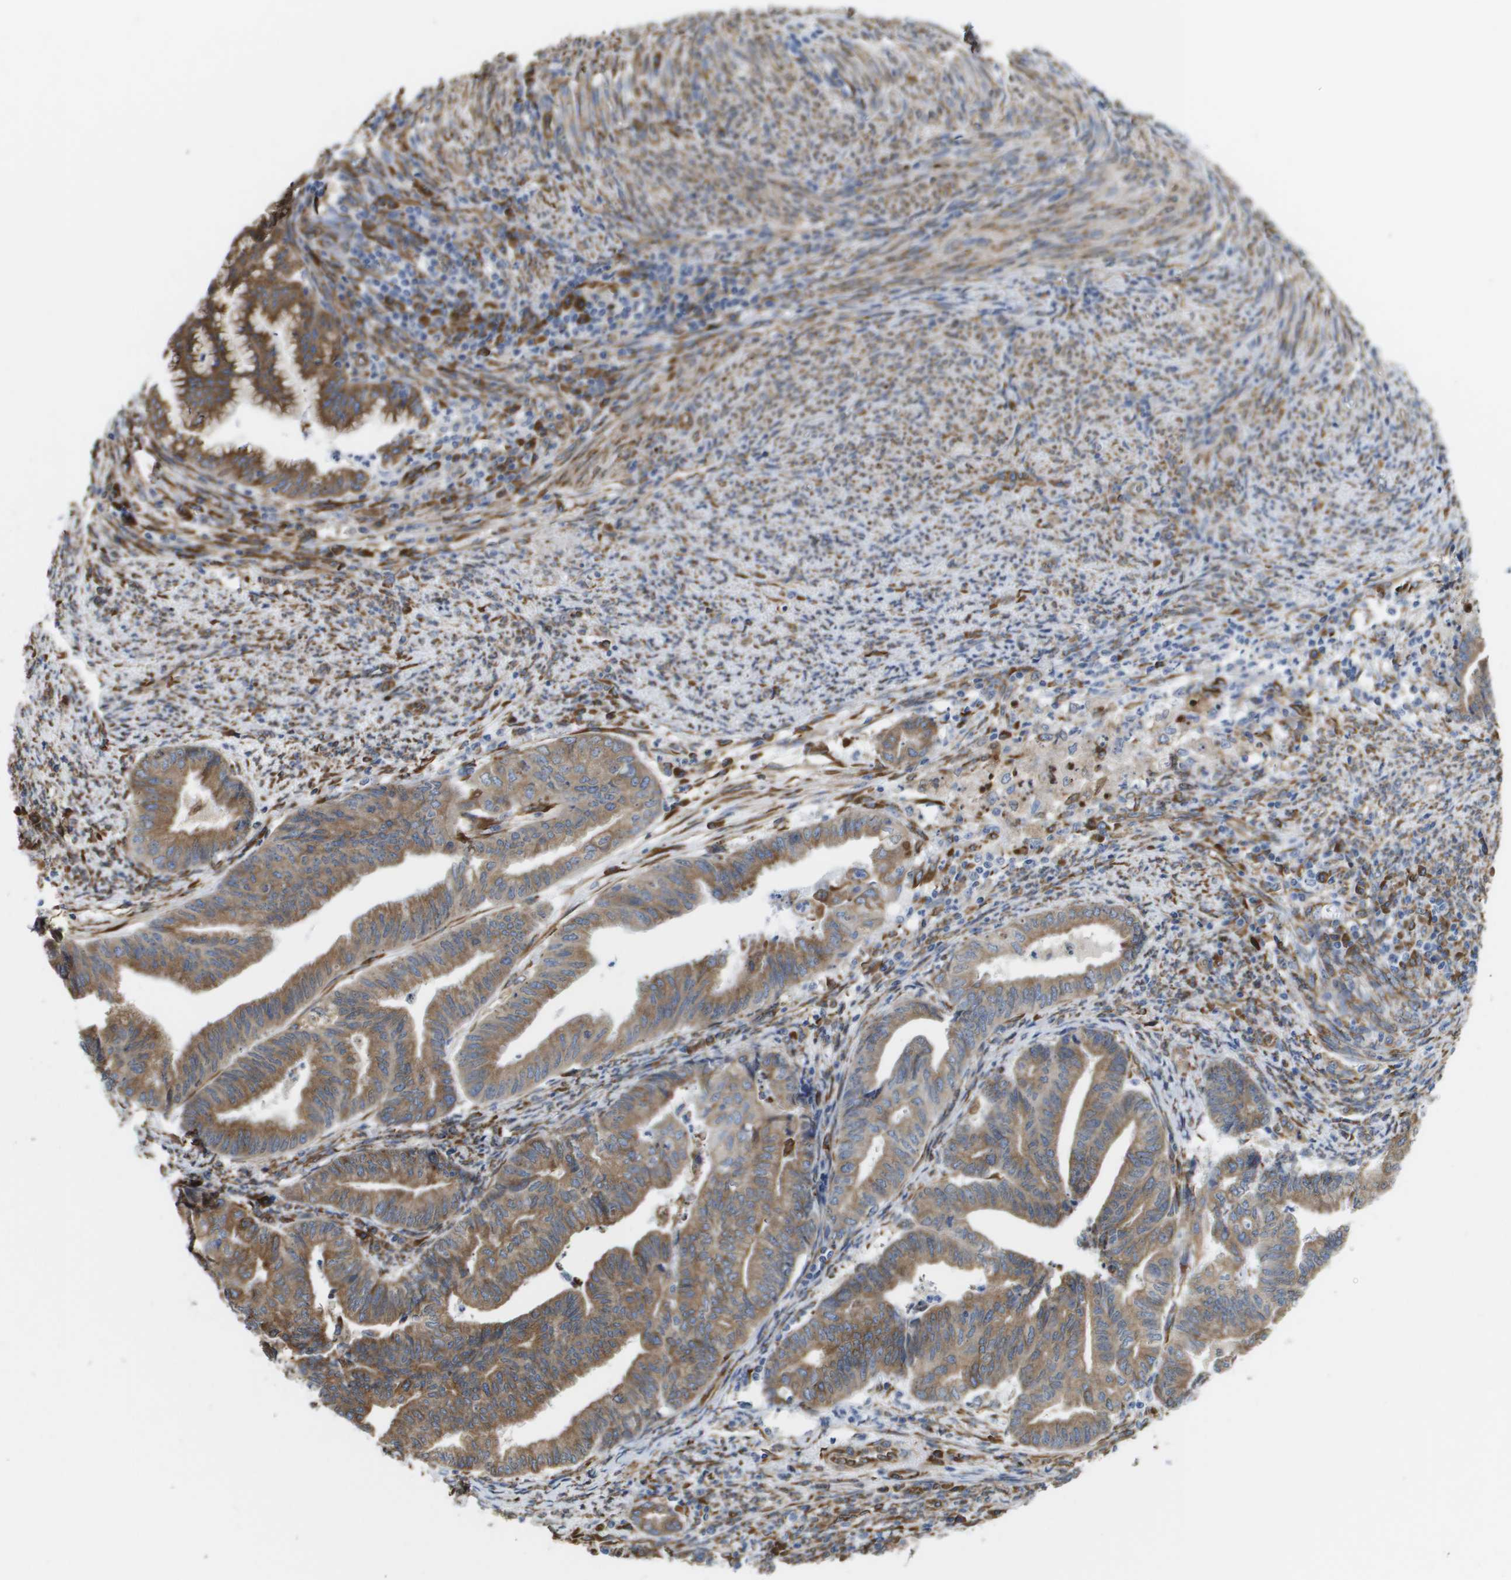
{"staining": {"intensity": "moderate", "quantity": ">75%", "location": "cytoplasmic/membranous"}, "tissue": "endometrial cancer", "cell_type": "Tumor cells", "image_type": "cancer", "snomed": [{"axis": "morphology", "description": "Adenocarcinoma, NOS"}, {"axis": "topography", "description": "Endometrium"}], "caption": "This is a micrograph of immunohistochemistry staining of endometrial cancer, which shows moderate staining in the cytoplasmic/membranous of tumor cells.", "gene": "ST3GAL2", "patient": {"sex": "female", "age": 79}}